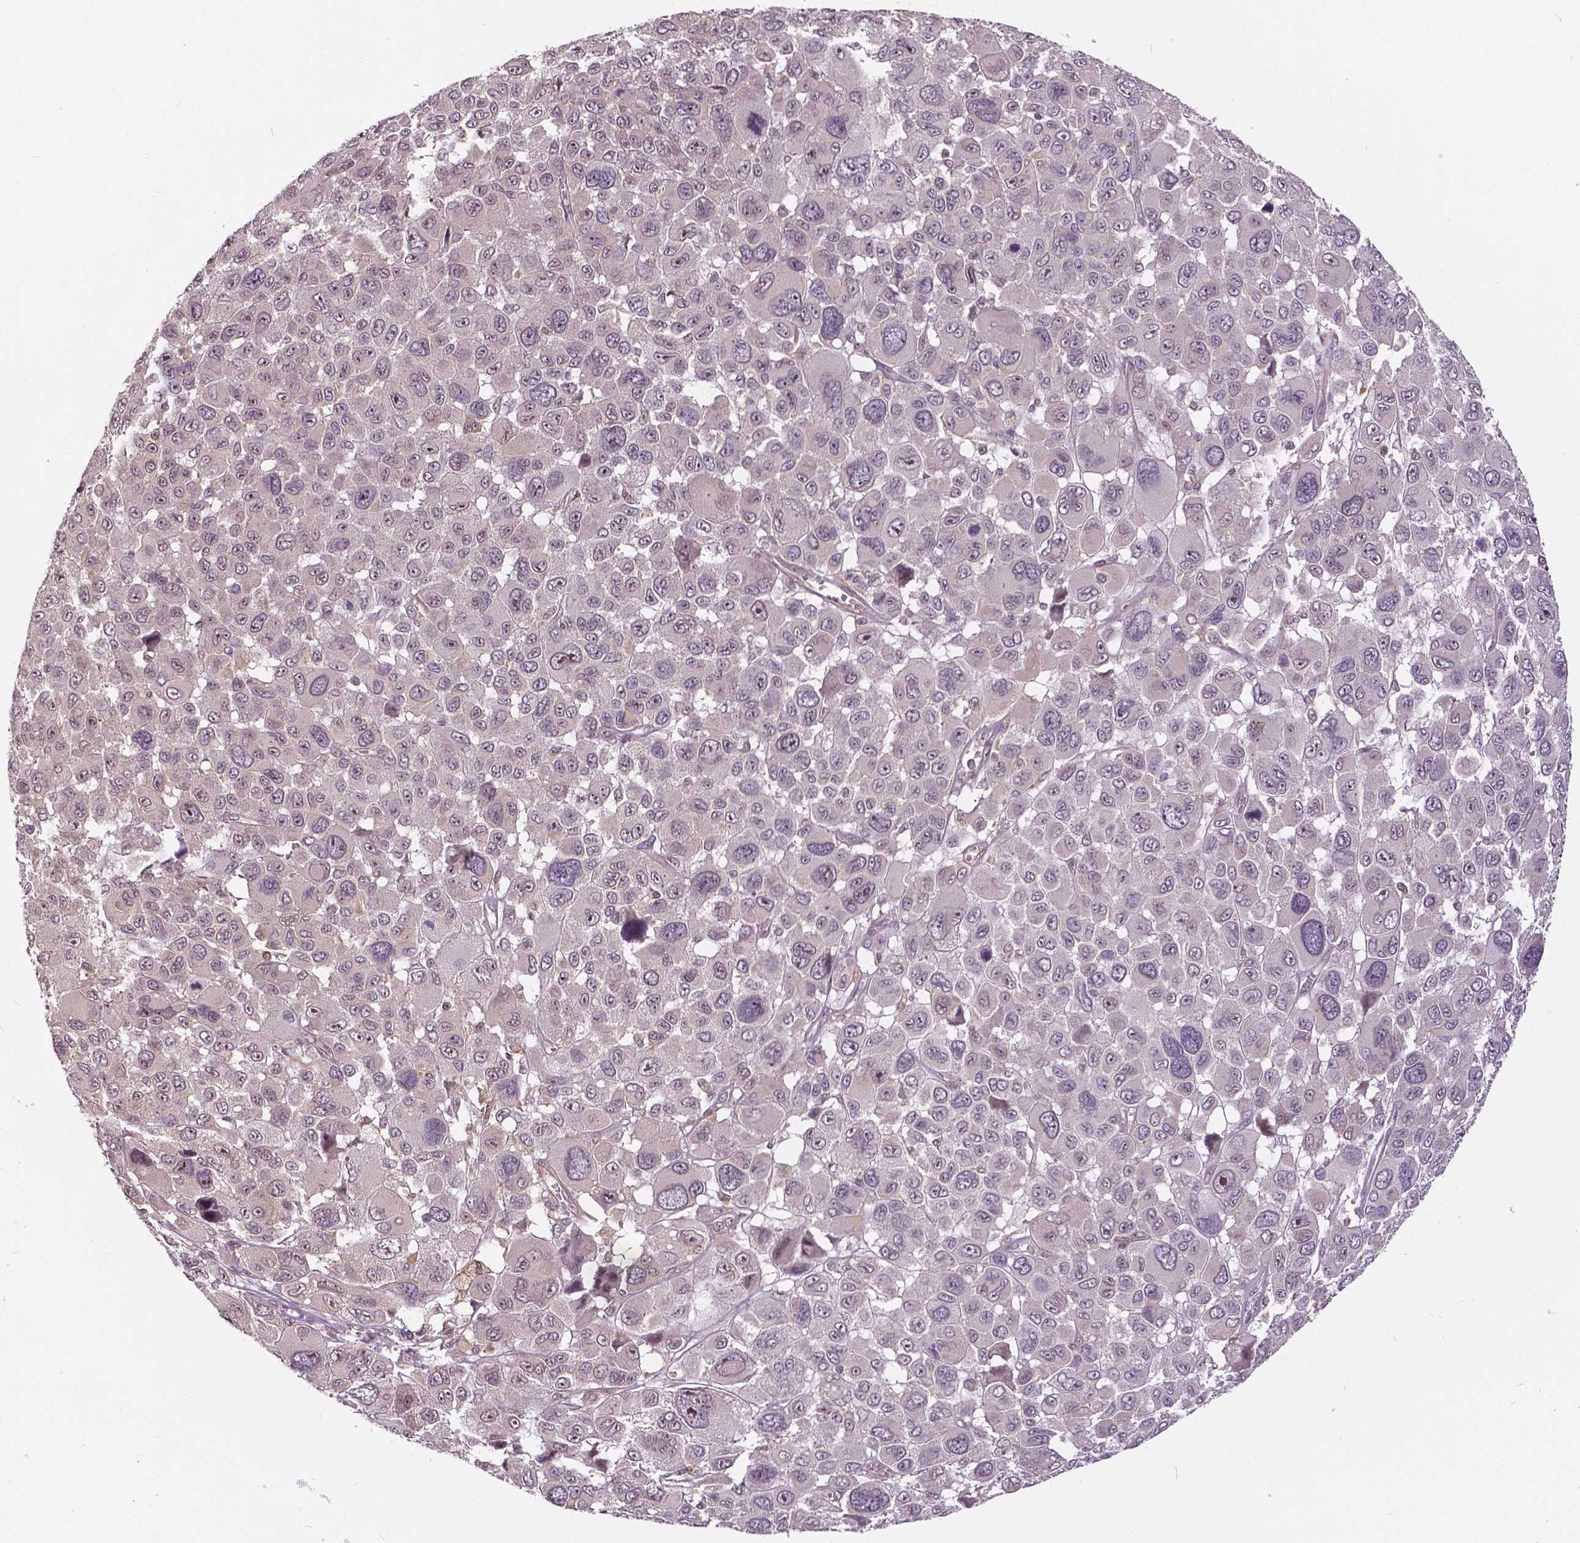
{"staining": {"intensity": "weak", "quantity": "25%-75%", "location": "cytoplasmic/membranous,nuclear"}, "tissue": "melanoma", "cell_type": "Tumor cells", "image_type": "cancer", "snomed": [{"axis": "morphology", "description": "Malignant melanoma, NOS"}, {"axis": "topography", "description": "Skin"}], "caption": "Protein staining reveals weak cytoplasmic/membranous and nuclear positivity in approximately 25%-75% of tumor cells in malignant melanoma.", "gene": "ANXA13", "patient": {"sex": "female", "age": 66}}